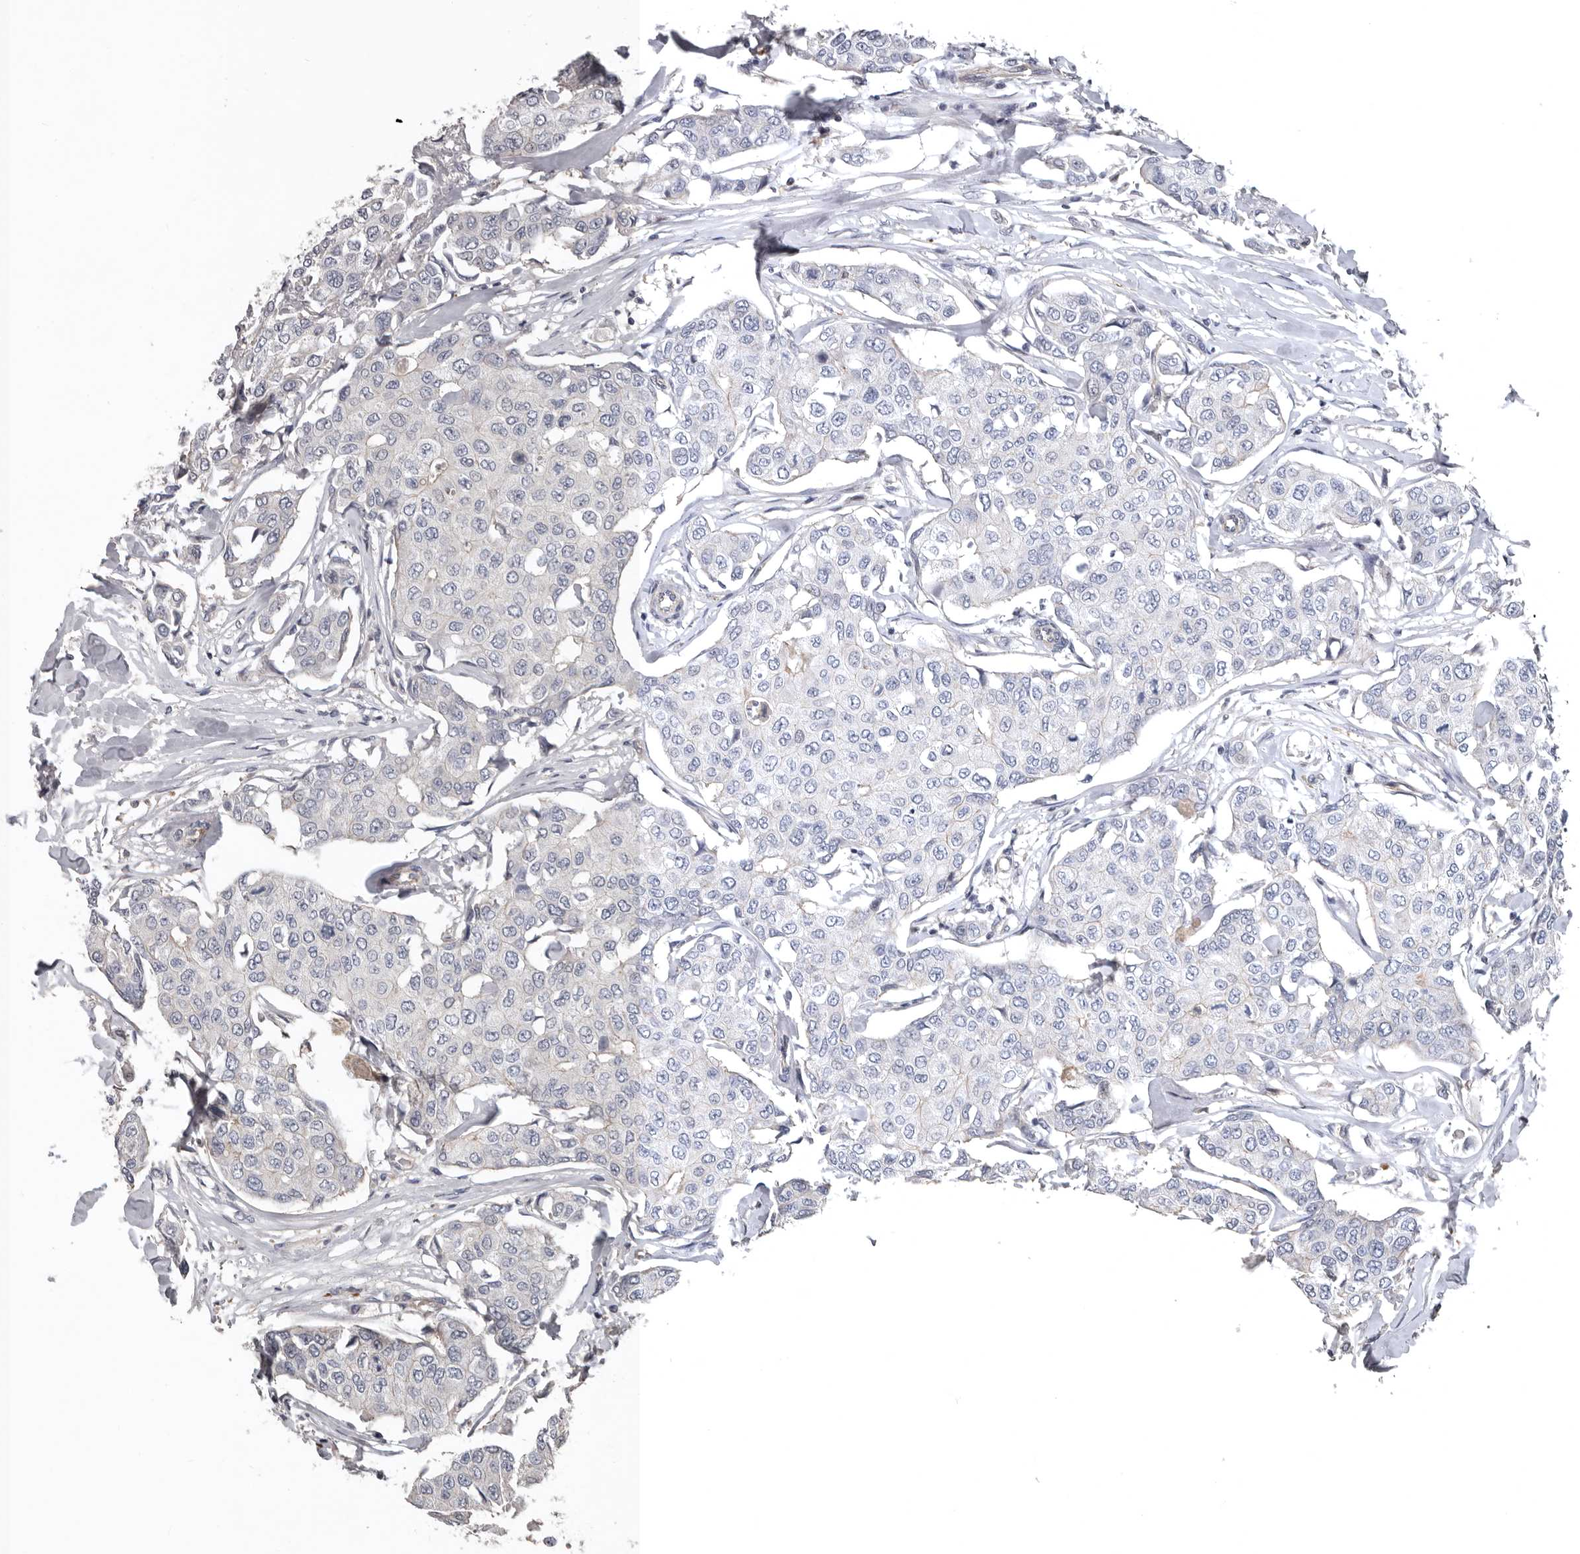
{"staining": {"intensity": "negative", "quantity": "none", "location": "none"}, "tissue": "breast cancer", "cell_type": "Tumor cells", "image_type": "cancer", "snomed": [{"axis": "morphology", "description": "Duct carcinoma"}, {"axis": "topography", "description": "Breast"}], "caption": "This is an immunohistochemistry (IHC) histopathology image of infiltrating ductal carcinoma (breast). There is no expression in tumor cells.", "gene": "RNF217", "patient": {"sex": "female", "age": 80}}